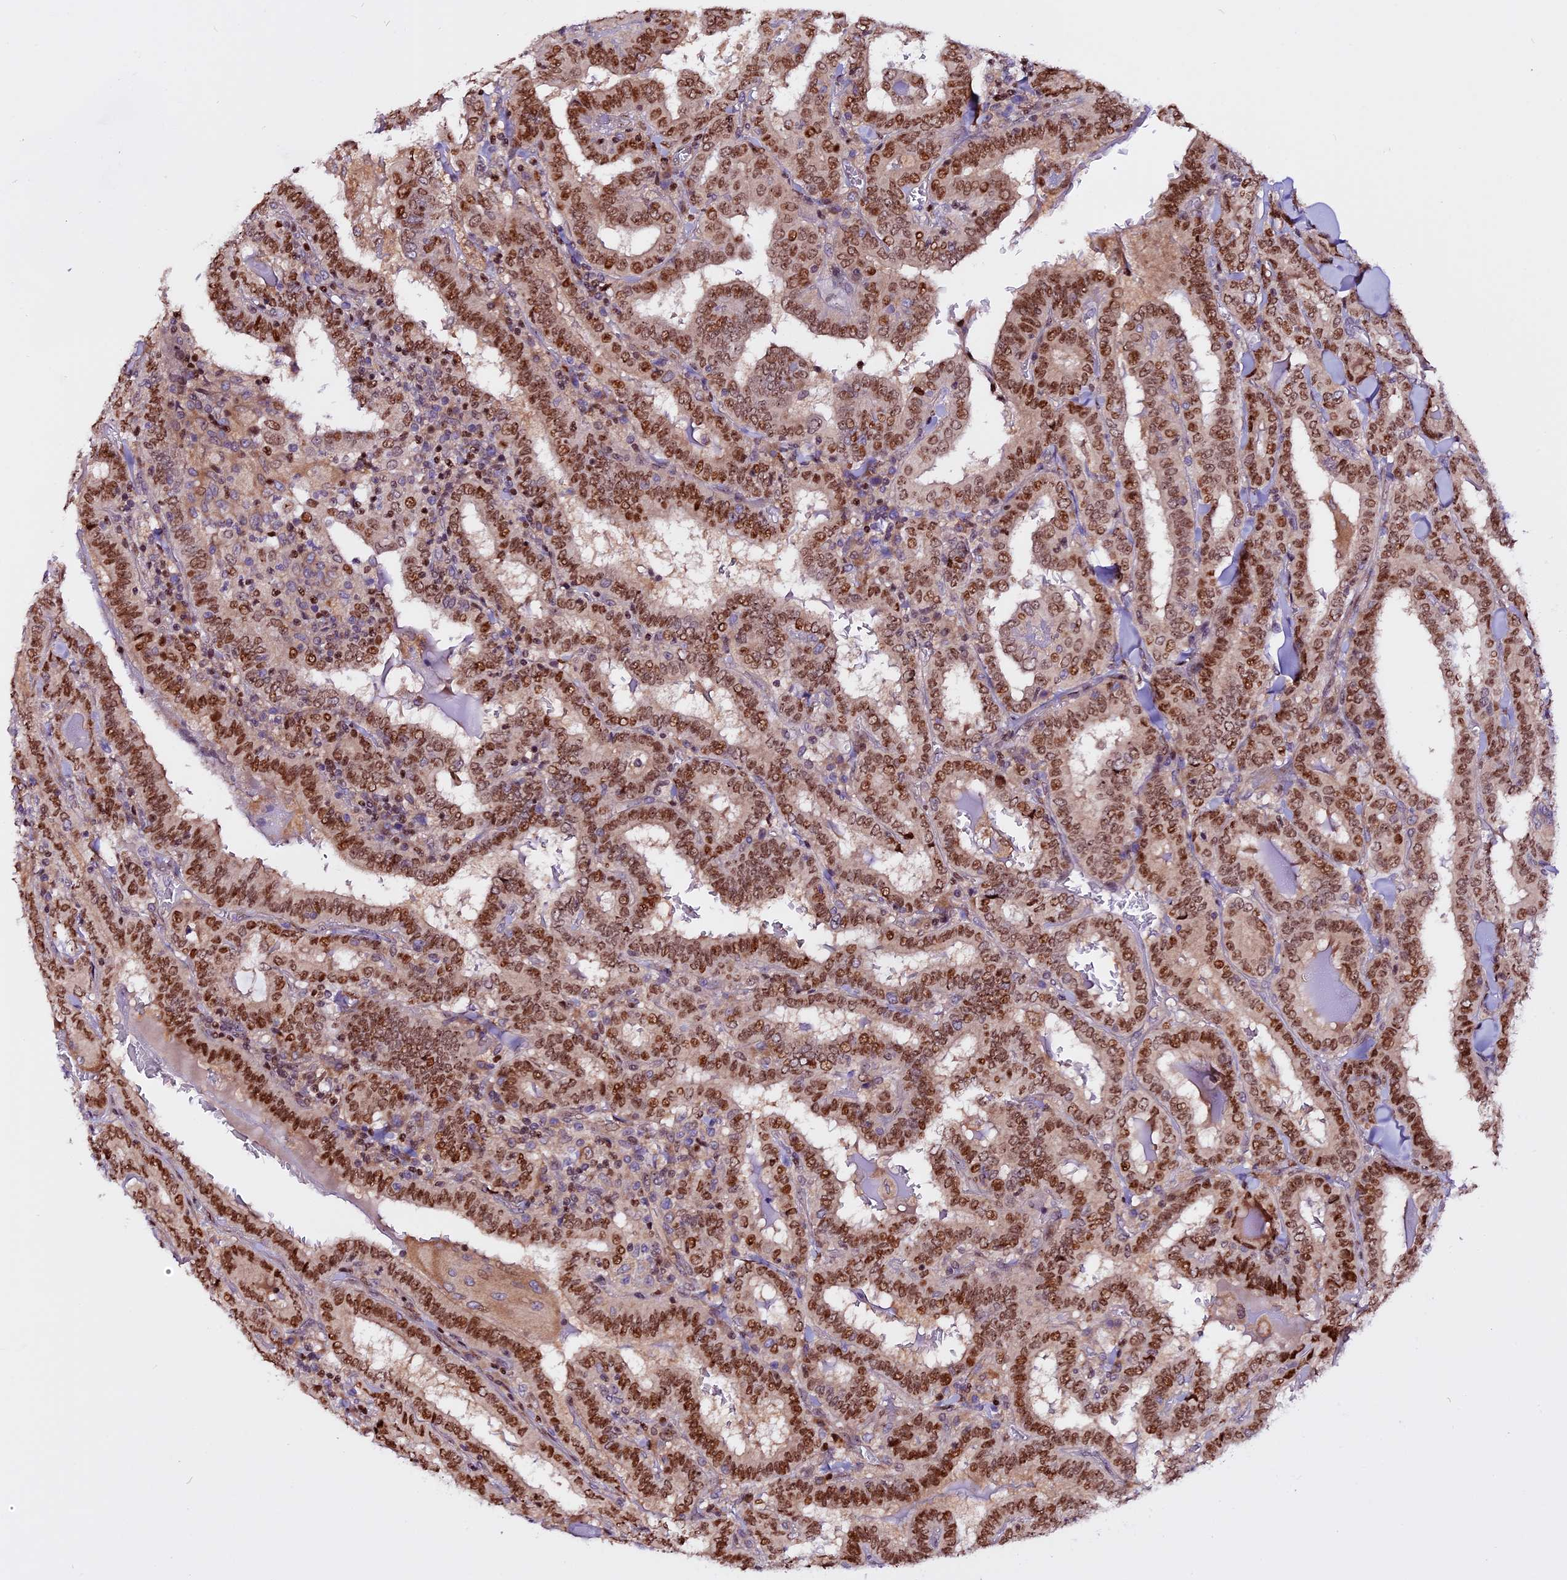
{"staining": {"intensity": "moderate", "quantity": ">75%", "location": "nuclear"}, "tissue": "thyroid cancer", "cell_type": "Tumor cells", "image_type": "cancer", "snomed": [{"axis": "morphology", "description": "Papillary adenocarcinoma, NOS"}, {"axis": "topography", "description": "Thyroid gland"}], "caption": "Immunohistochemistry photomicrograph of human papillary adenocarcinoma (thyroid) stained for a protein (brown), which exhibits medium levels of moderate nuclear positivity in approximately >75% of tumor cells.", "gene": "RINL", "patient": {"sex": "female", "age": 72}}